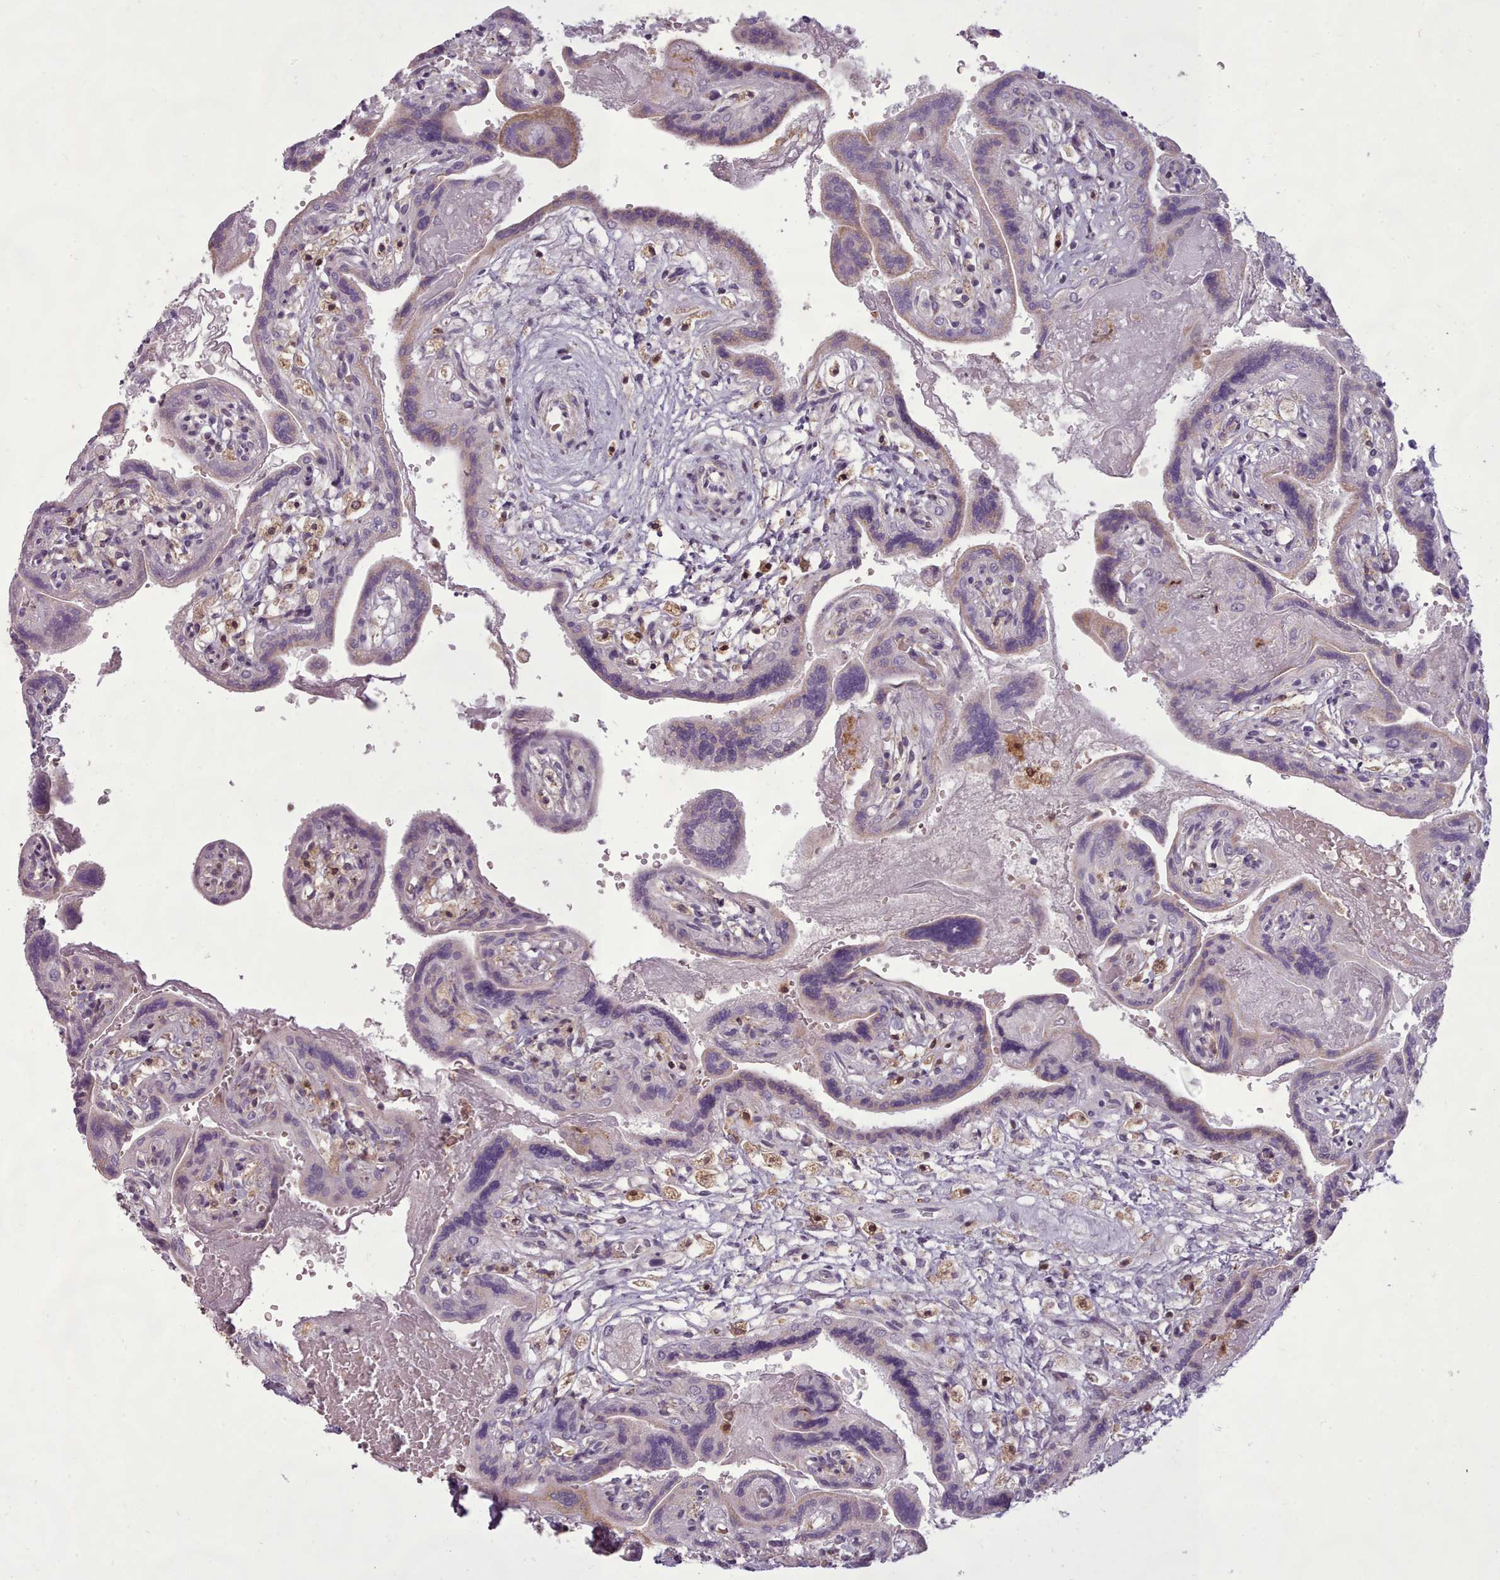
{"staining": {"intensity": "moderate", "quantity": ">75%", "location": "cytoplasmic/membranous"}, "tissue": "placenta", "cell_type": "Decidual cells", "image_type": "normal", "snomed": [{"axis": "morphology", "description": "Normal tissue, NOS"}, {"axis": "topography", "description": "Placenta"}], "caption": "Benign placenta shows moderate cytoplasmic/membranous staining in about >75% of decidual cells The staining is performed using DAB brown chromogen to label protein expression. The nuclei are counter-stained blue using hematoxylin..", "gene": "LGALS9B", "patient": {"sex": "female", "age": 37}}